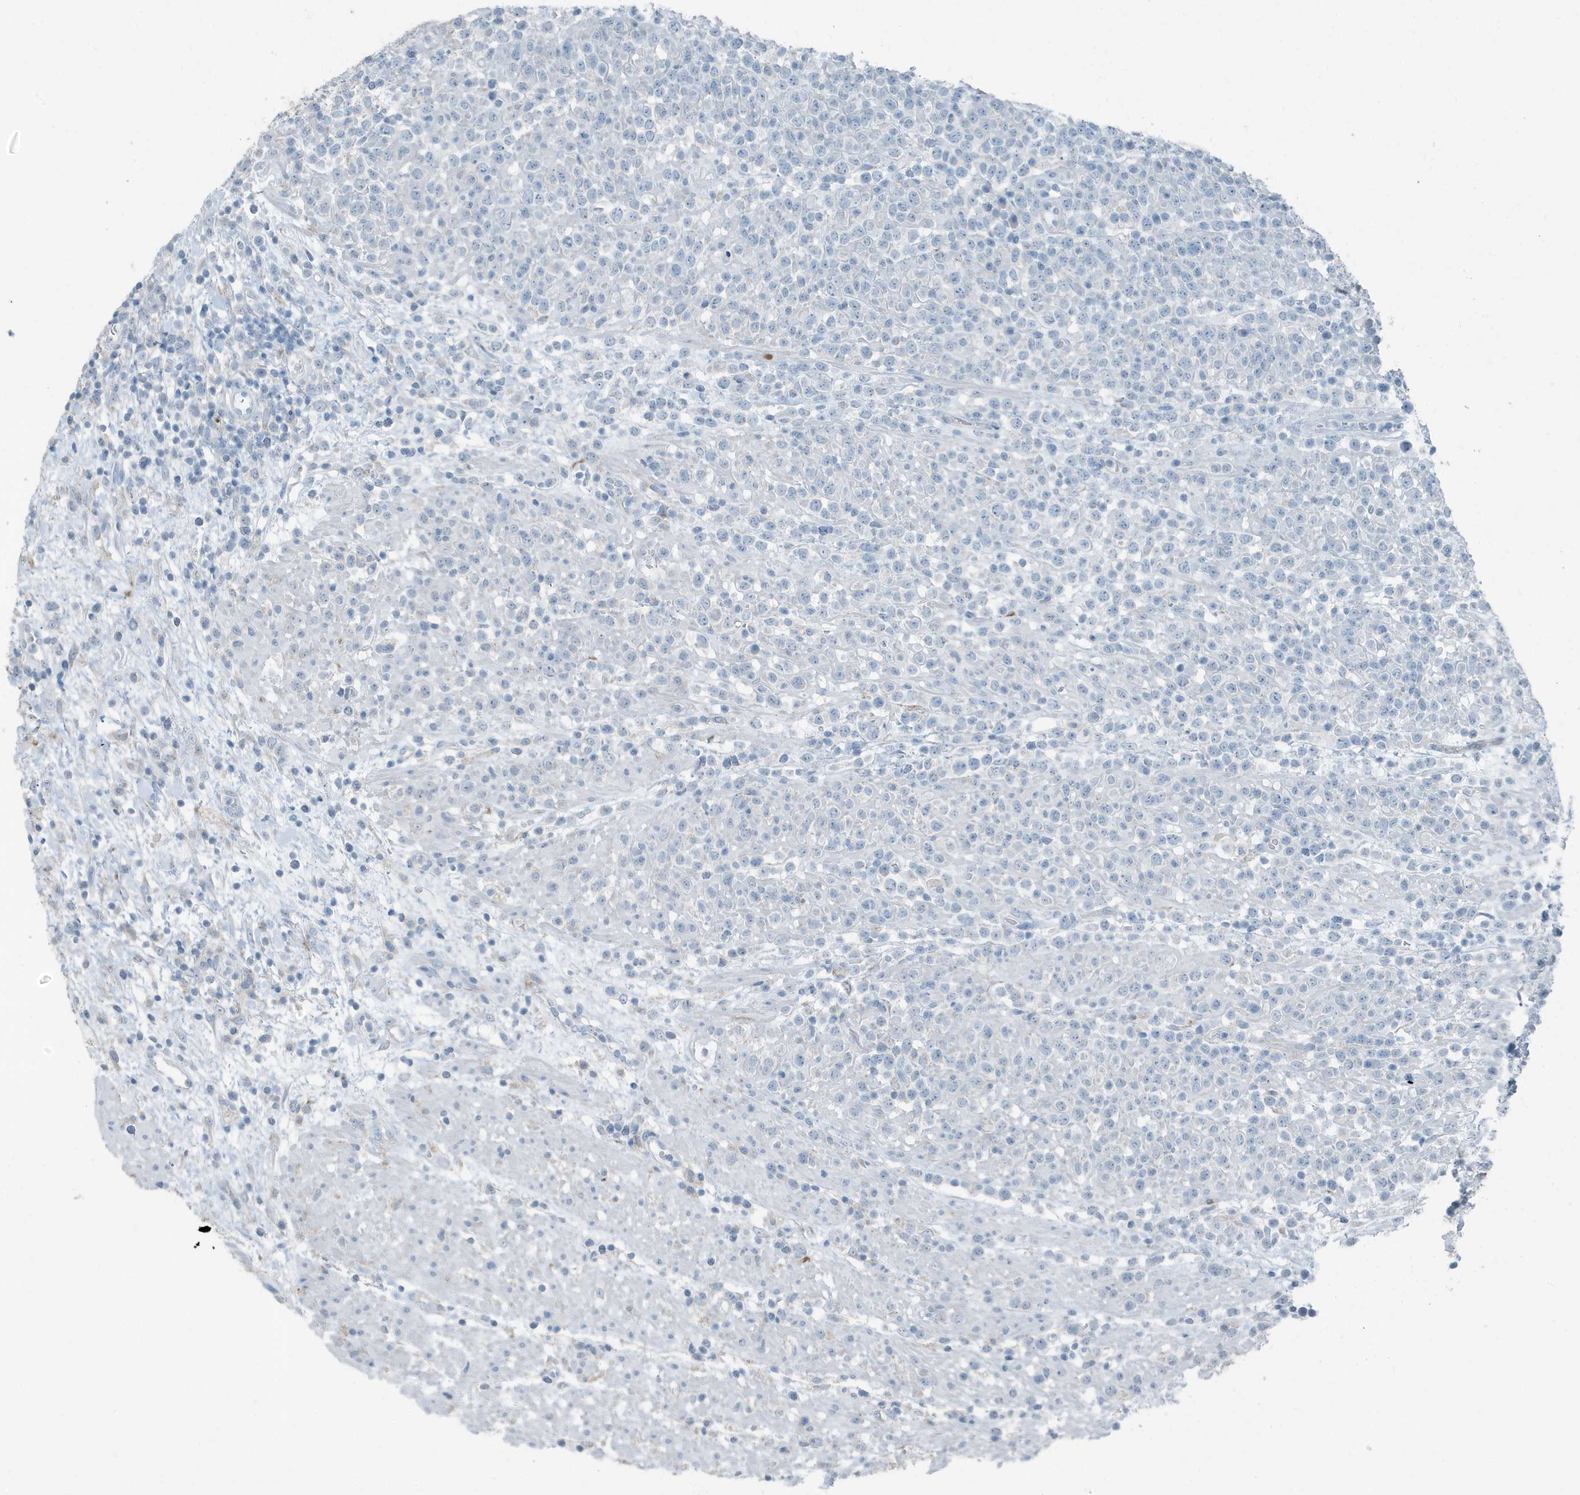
{"staining": {"intensity": "negative", "quantity": "none", "location": "none"}, "tissue": "lymphoma", "cell_type": "Tumor cells", "image_type": "cancer", "snomed": [{"axis": "morphology", "description": "Malignant lymphoma, non-Hodgkin's type, High grade"}, {"axis": "topography", "description": "Colon"}], "caption": "Immunohistochemistry (IHC) image of lymphoma stained for a protein (brown), which demonstrates no staining in tumor cells.", "gene": "FAM162A", "patient": {"sex": "female", "age": 53}}